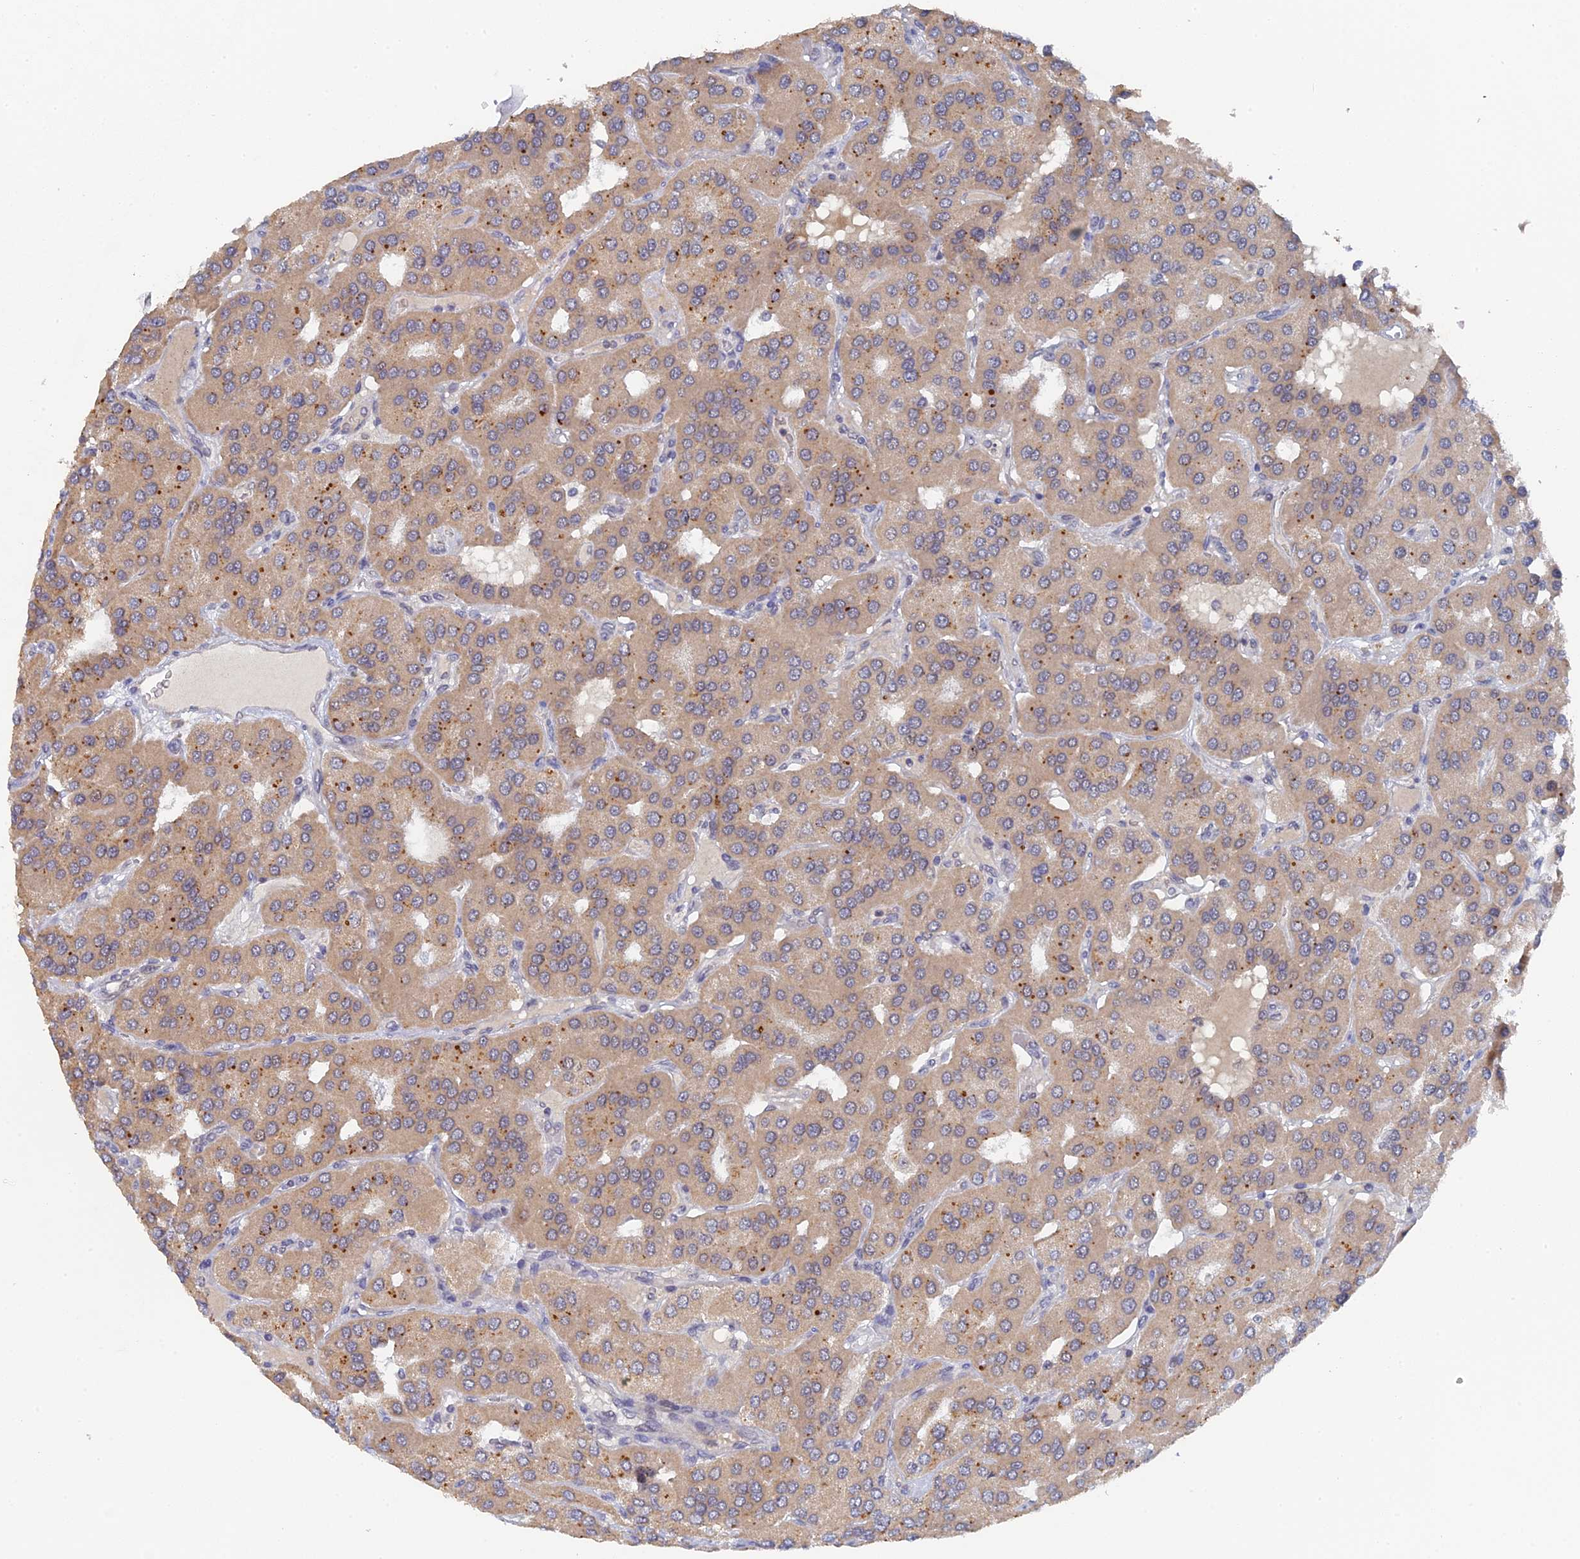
{"staining": {"intensity": "moderate", "quantity": "<25%", "location": "cytoplasmic/membranous"}, "tissue": "parathyroid gland", "cell_type": "Glandular cells", "image_type": "normal", "snomed": [{"axis": "morphology", "description": "Normal tissue, NOS"}, {"axis": "morphology", "description": "Adenoma, NOS"}, {"axis": "topography", "description": "Parathyroid gland"}], "caption": "IHC photomicrograph of unremarkable parathyroid gland: human parathyroid gland stained using IHC shows low levels of moderate protein expression localized specifically in the cytoplasmic/membranous of glandular cells, appearing as a cytoplasmic/membranous brown color.", "gene": "MIGA2", "patient": {"sex": "female", "age": 86}}